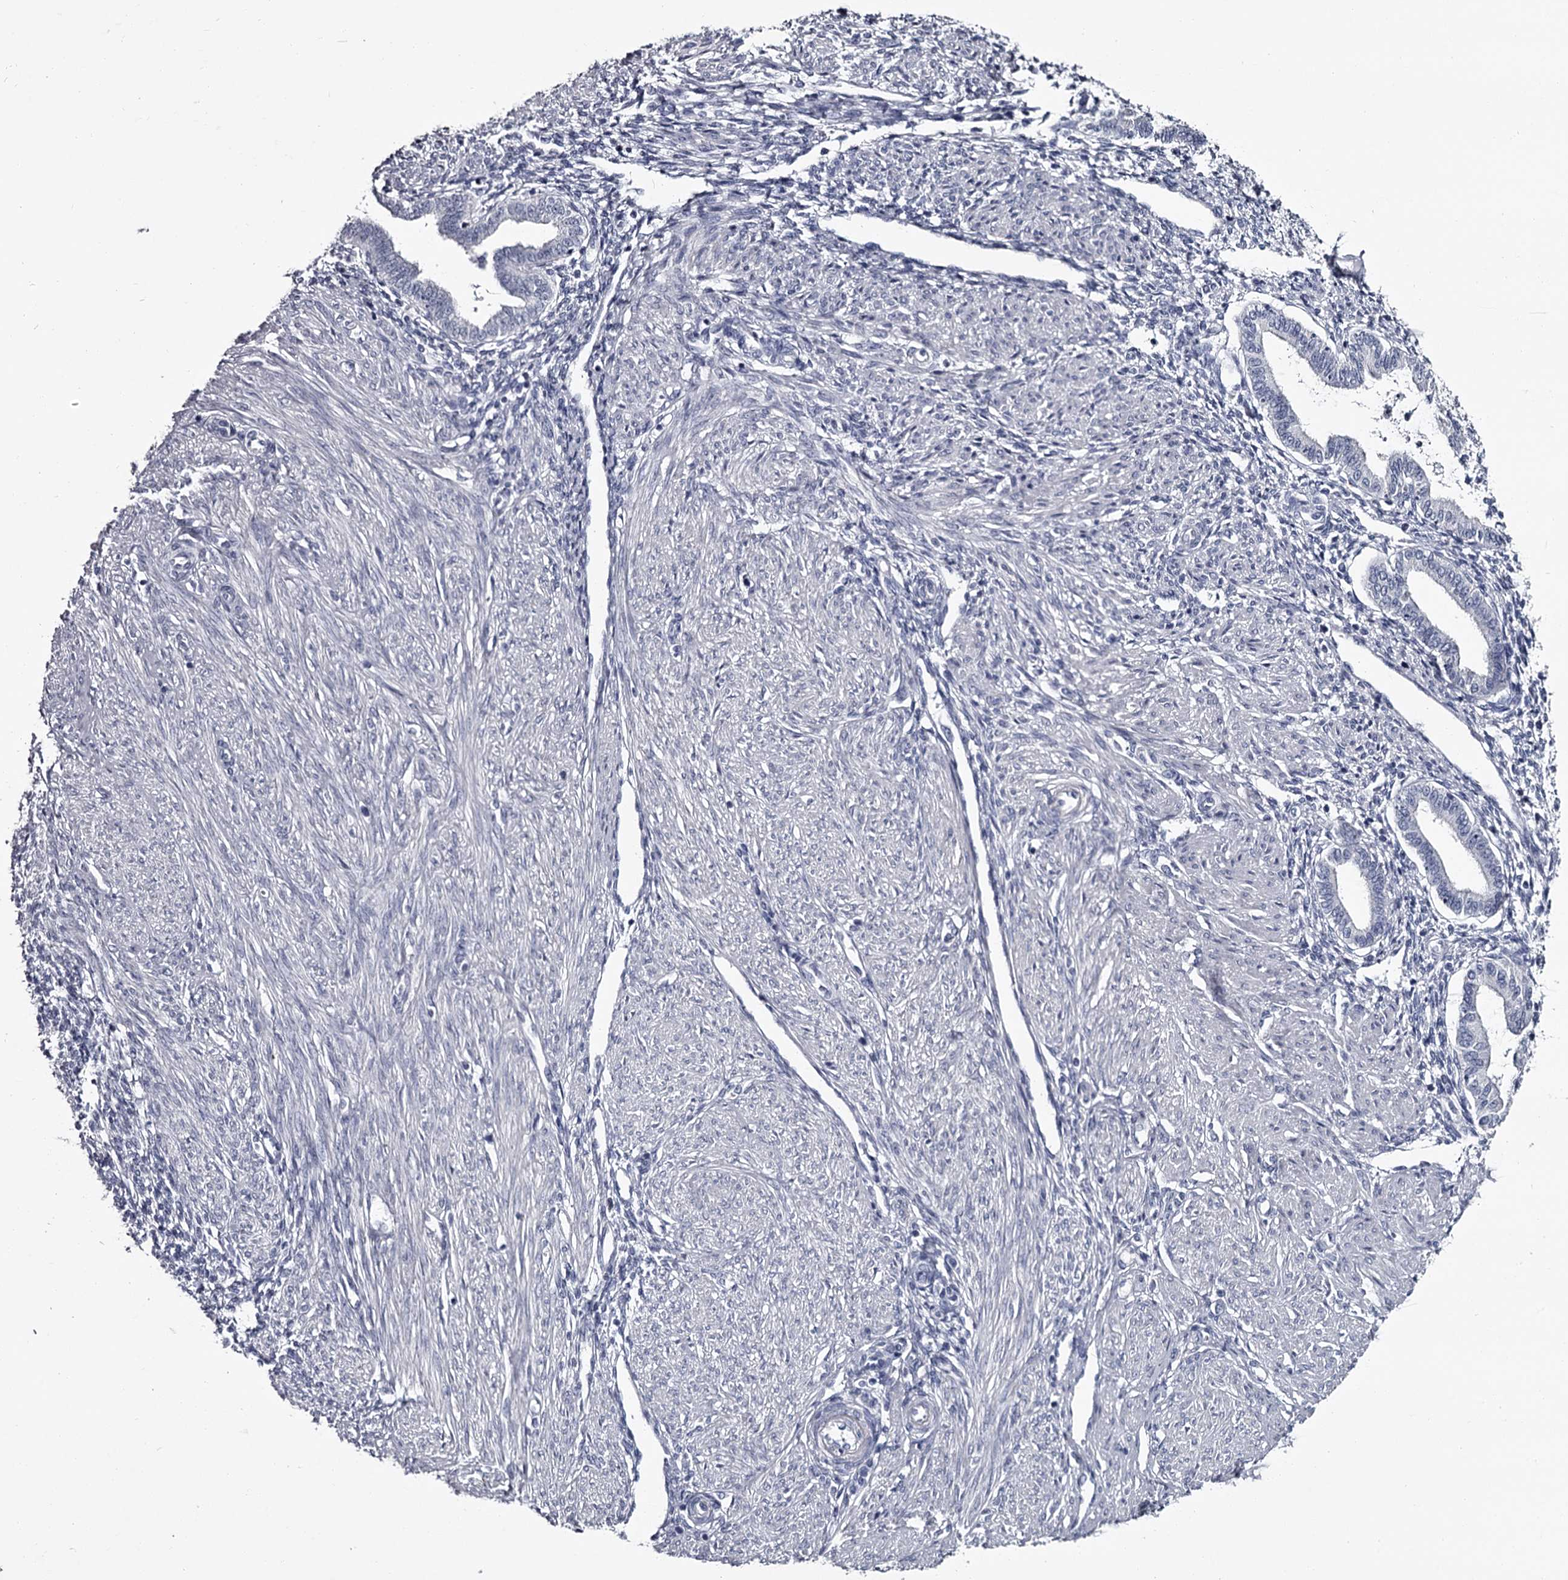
{"staining": {"intensity": "negative", "quantity": "none", "location": "none"}, "tissue": "endometrium", "cell_type": "Cells in endometrial stroma", "image_type": "normal", "snomed": [{"axis": "morphology", "description": "Normal tissue, NOS"}, {"axis": "topography", "description": "Endometrium"}], "caption": "Benign endometrium was stained to show a protein in brown. There is no significant staining in cells in endometrial stroma.", "gene": "DAO", "patient": {"sex": "female", "age": 53}}